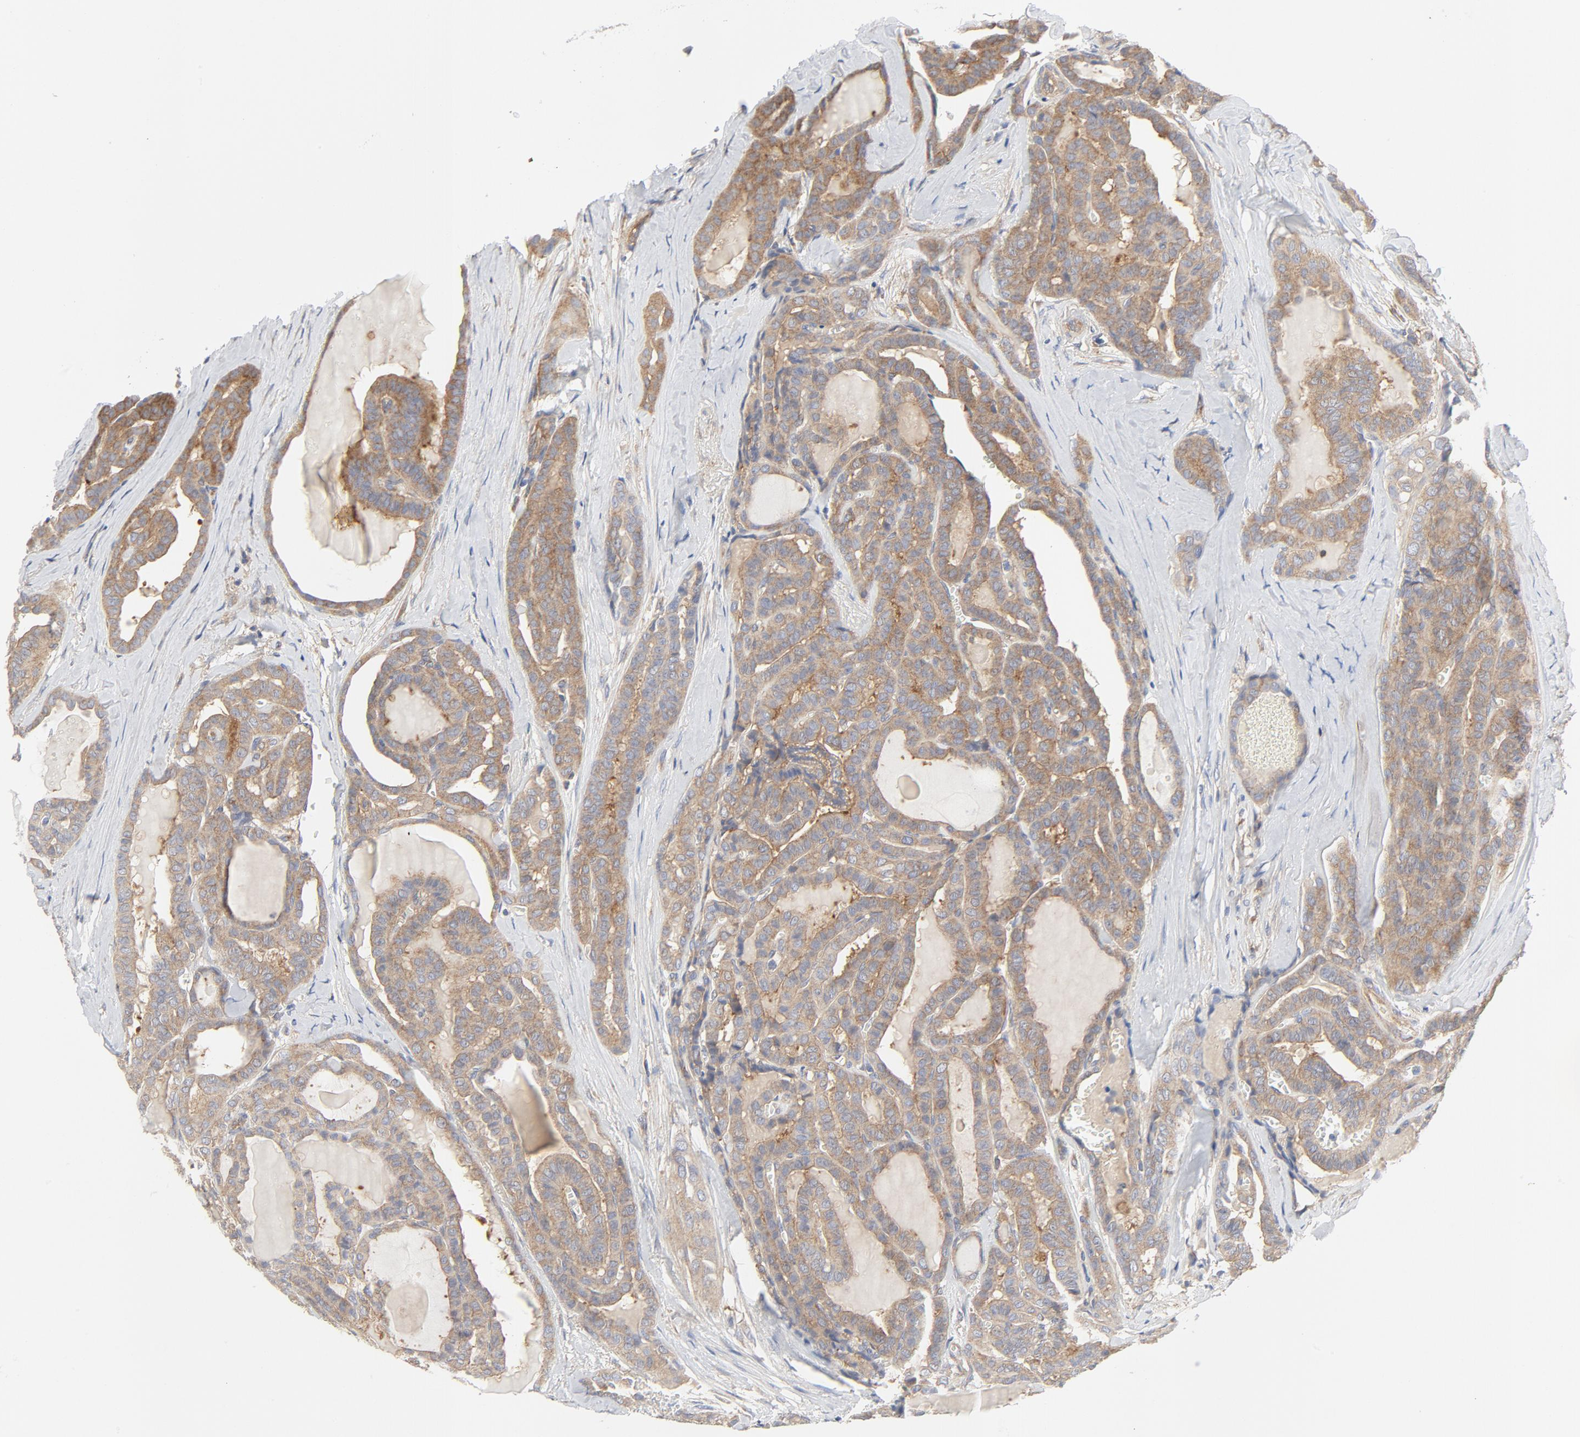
{"staining": {"intensity": "moderate", "quantity": ">75%", "location": "cytoplasmic/membranous"}, "tissue": "thyroid cancer", "cell_type": "Tumor cells", "image_type": "cancer", "snomed": [{"axis": "morphology", "description": "Carcinoma, NOS"}, {"axis": "topography", "description": "Thyroid gland"}], "caption": "Immunohistochemistry (IHC) micrograph of neoplastic tissue: thyroid cancer stained using IHC displays medium levels of moderate protein expression localized specifically in the cytoplasmic/membranous of tumor cells, appearing as a cytoplasmic/membranous brown color.", "gene": "RABEP1", "patient": {"sex": "female", "age": 91}}